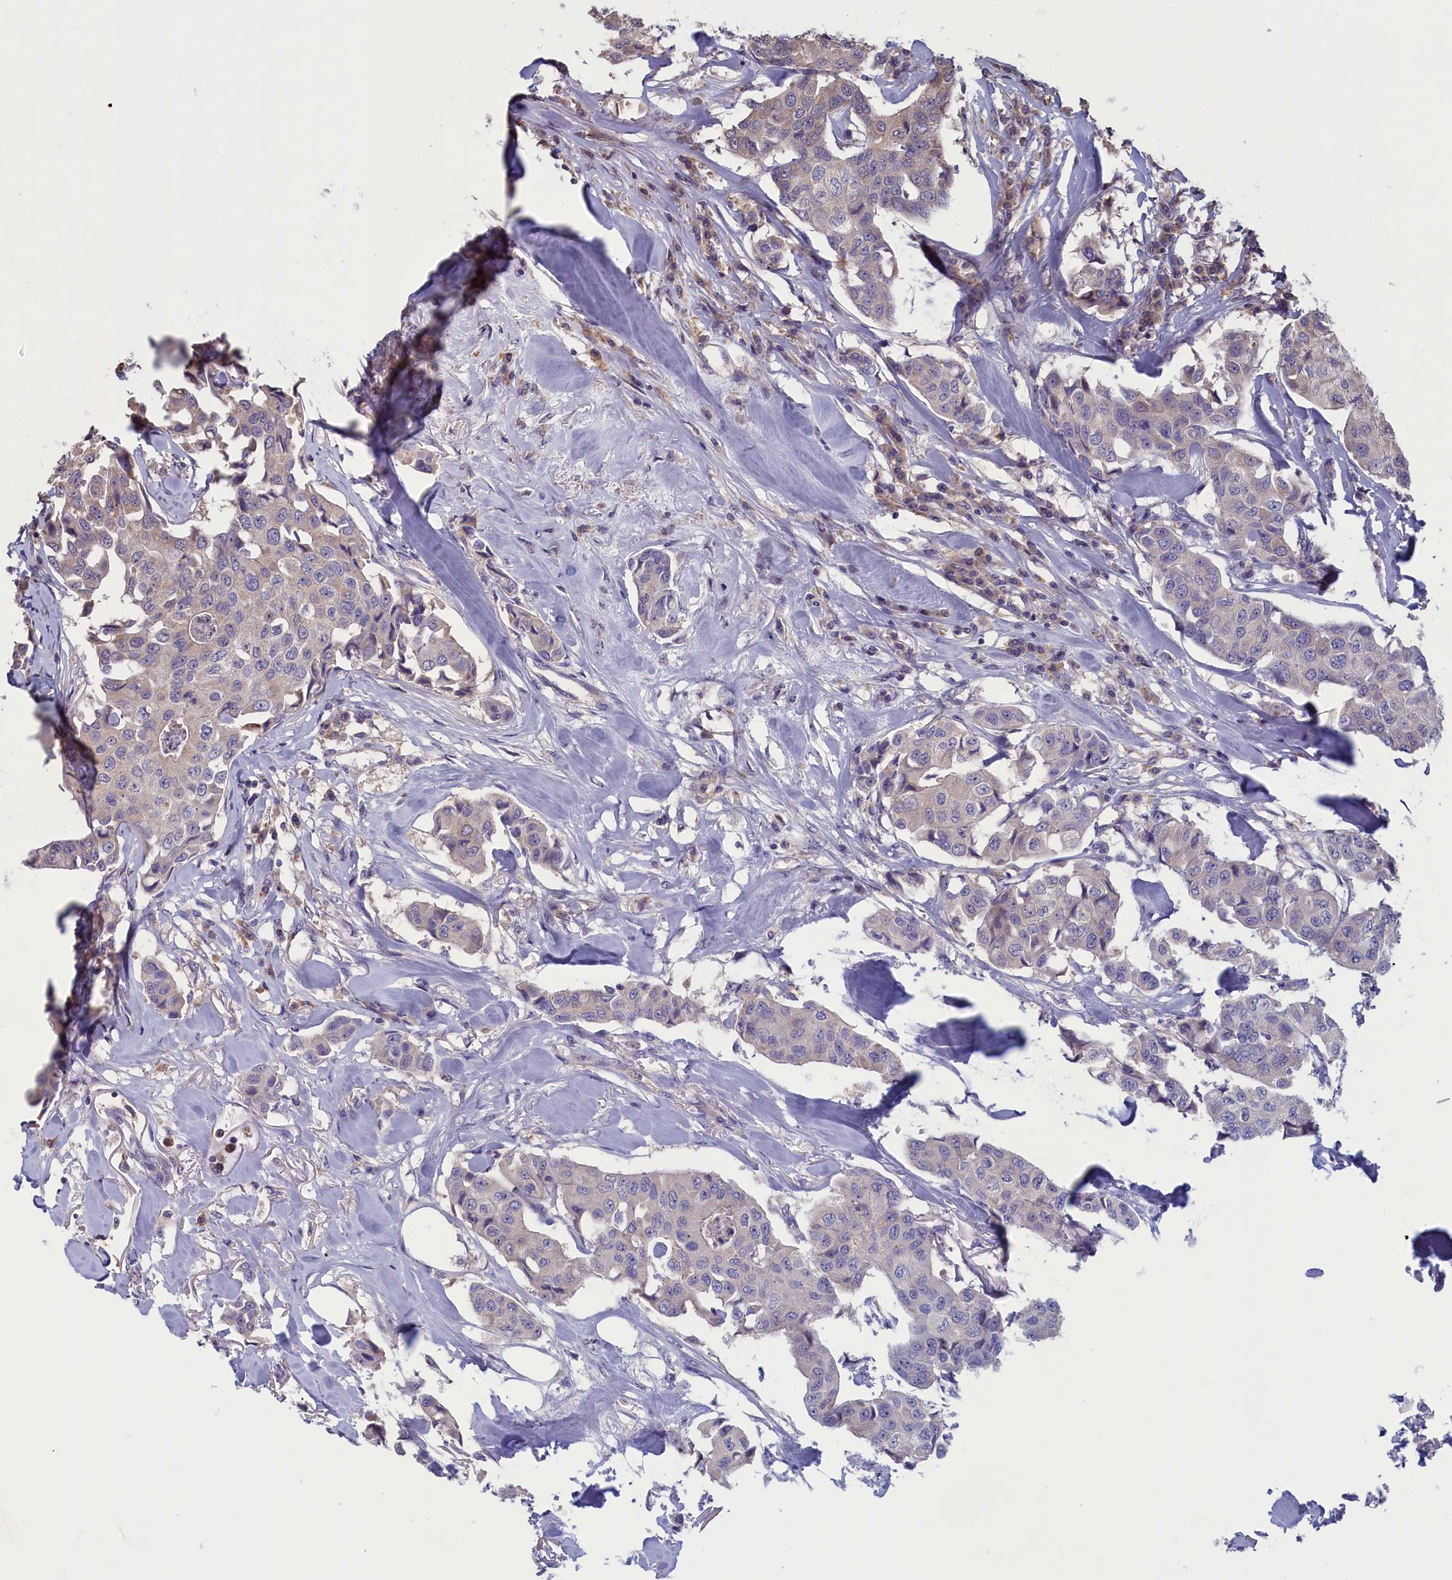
{"staining": {"intensity": "negative", "quantity": "none", "location": "none"}, "tissue": "breast cancer", "cell_type": "Tumor cells", "image_type": "cancer", "snomed": [{"axis": "morphology", "description": "Duct carcinoma"}, {"axis": "topography", "description": "Breast"}], "caption": "Immunohistochemistry (IHC) image of neoplastic tissue: human infiltrating ductal carcinoma (breast) stained with DAB (3,3'-diaminobenzidine) displays no significant protein positivity in tumor cells.", "gene": "CACTIN", "patient": {"sex": "female", "age": 80}}